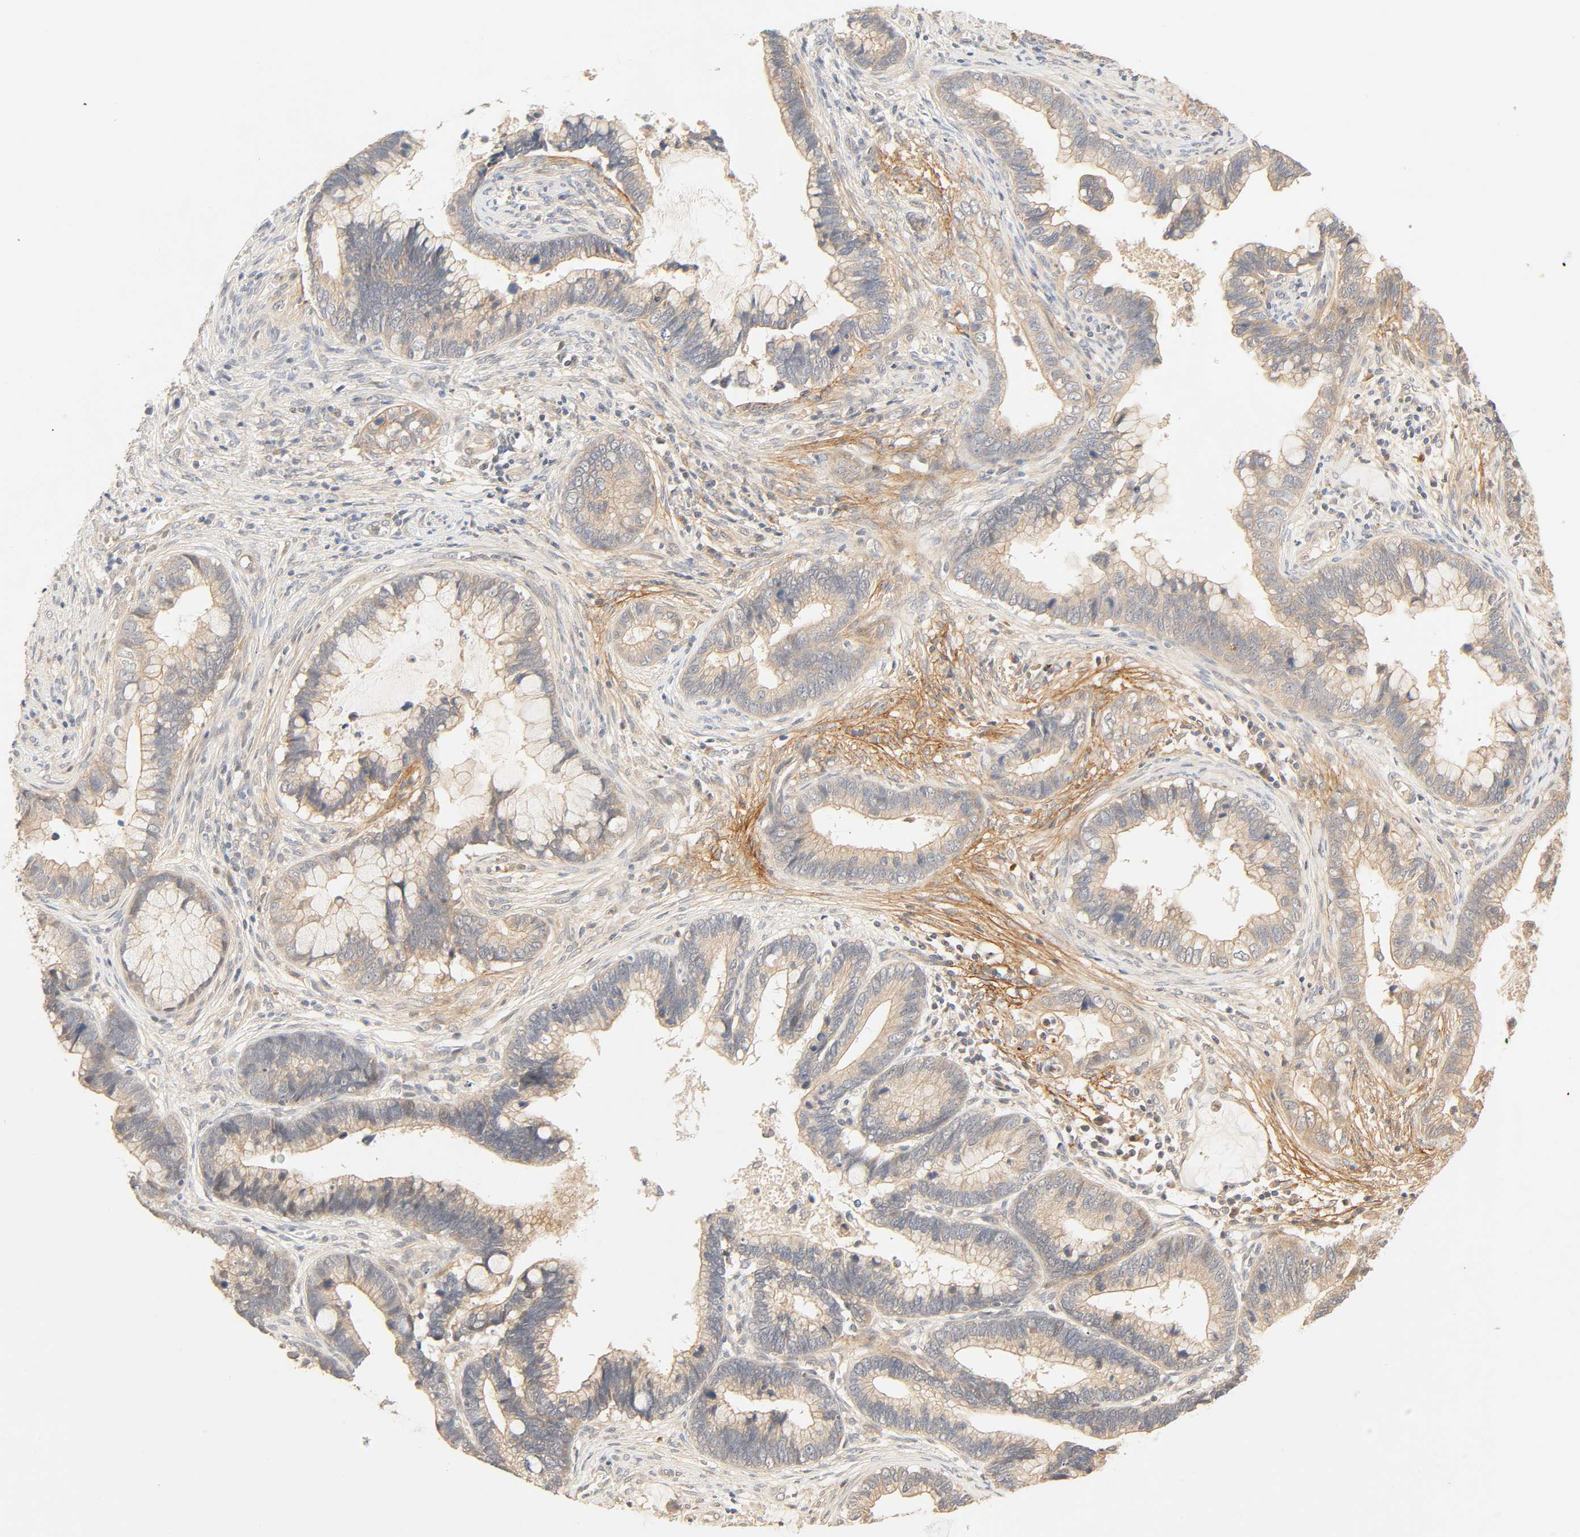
{"staining": {"intensity": "weak", "quantity": "25%-75%", "location": "cytoplasmic/membranous"}, "tissue": "cervical cancer", "cell_type": "Tumor cells", "image_type": "cancer", "snomed": [{"axis": "morphology", "description": "Adenocarcinoma, NOS"}, {"axis": "topography", "description": "Cervix"}], "caption": "Protein staining of cervical cancer (adenocarcinoma) tissue exhibits weak cytoplasmic/membranous staining in approximately 25%-75% of tumor cells. (DAB (3,3'-diaminobenzidine) IHC with brightfield microscopy, high magnification).", "gene": "CACNA1G", "patient": {"sex": "female", "age": 44}}